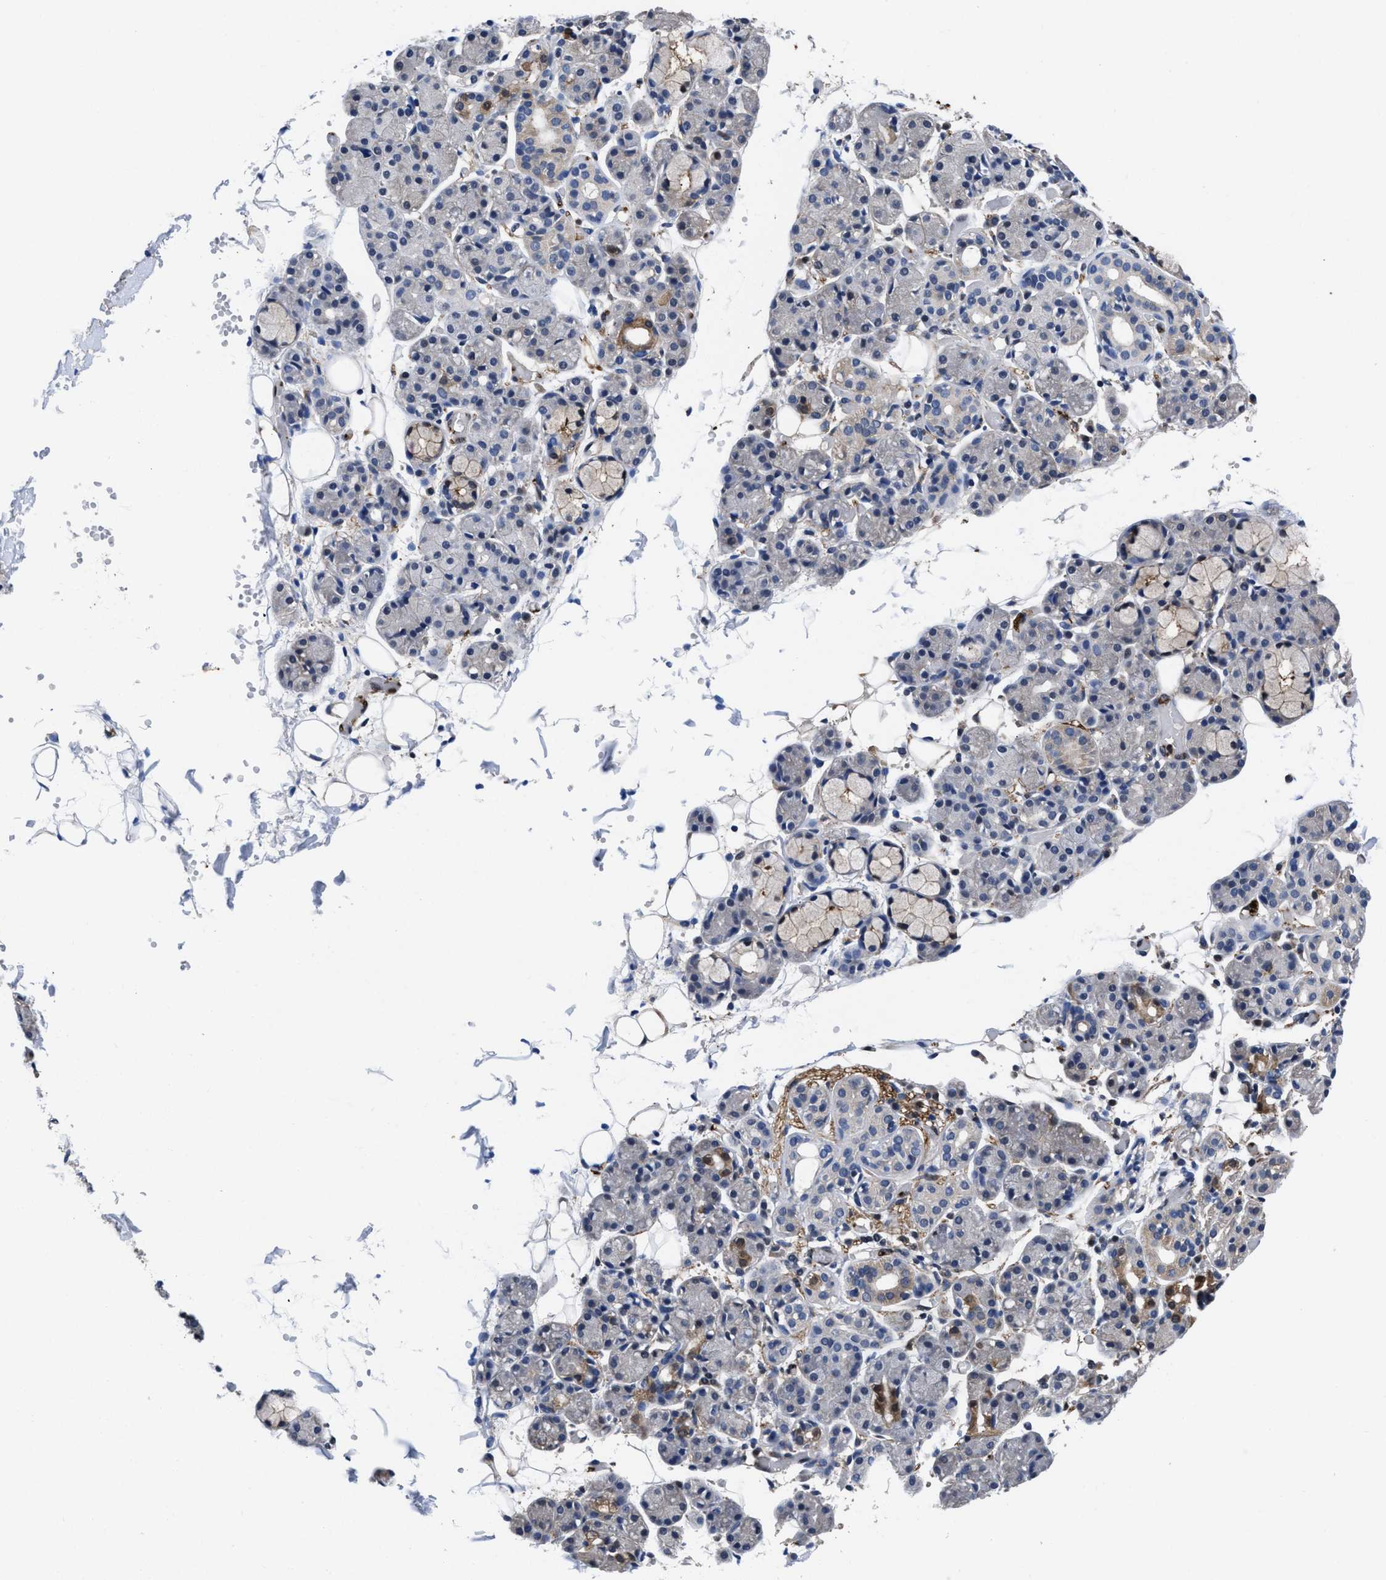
{"staining": {"intensity": "weak", "quantity": "<25%", "location": "cytoplasmic/membranous"}, "tissue": "salivary gland", "cell_type": "Glandular cells", "image_type": "normal", "snomed": [{"axis": "morphology", "description": "Normal tissue, NOS"}, {"axis": "topography", "description": "Salivary gland"}], "caption": "IHC of benign salivary gland displays no positivity in glandular cells. Brightfield microscopy of immunohistochemistry (IHC) stained with DAB (brown) and hematoxylin (blue), captured at high magnification.", "gene": "ACLY", "patient": {"sex": "male", "age": 63}}